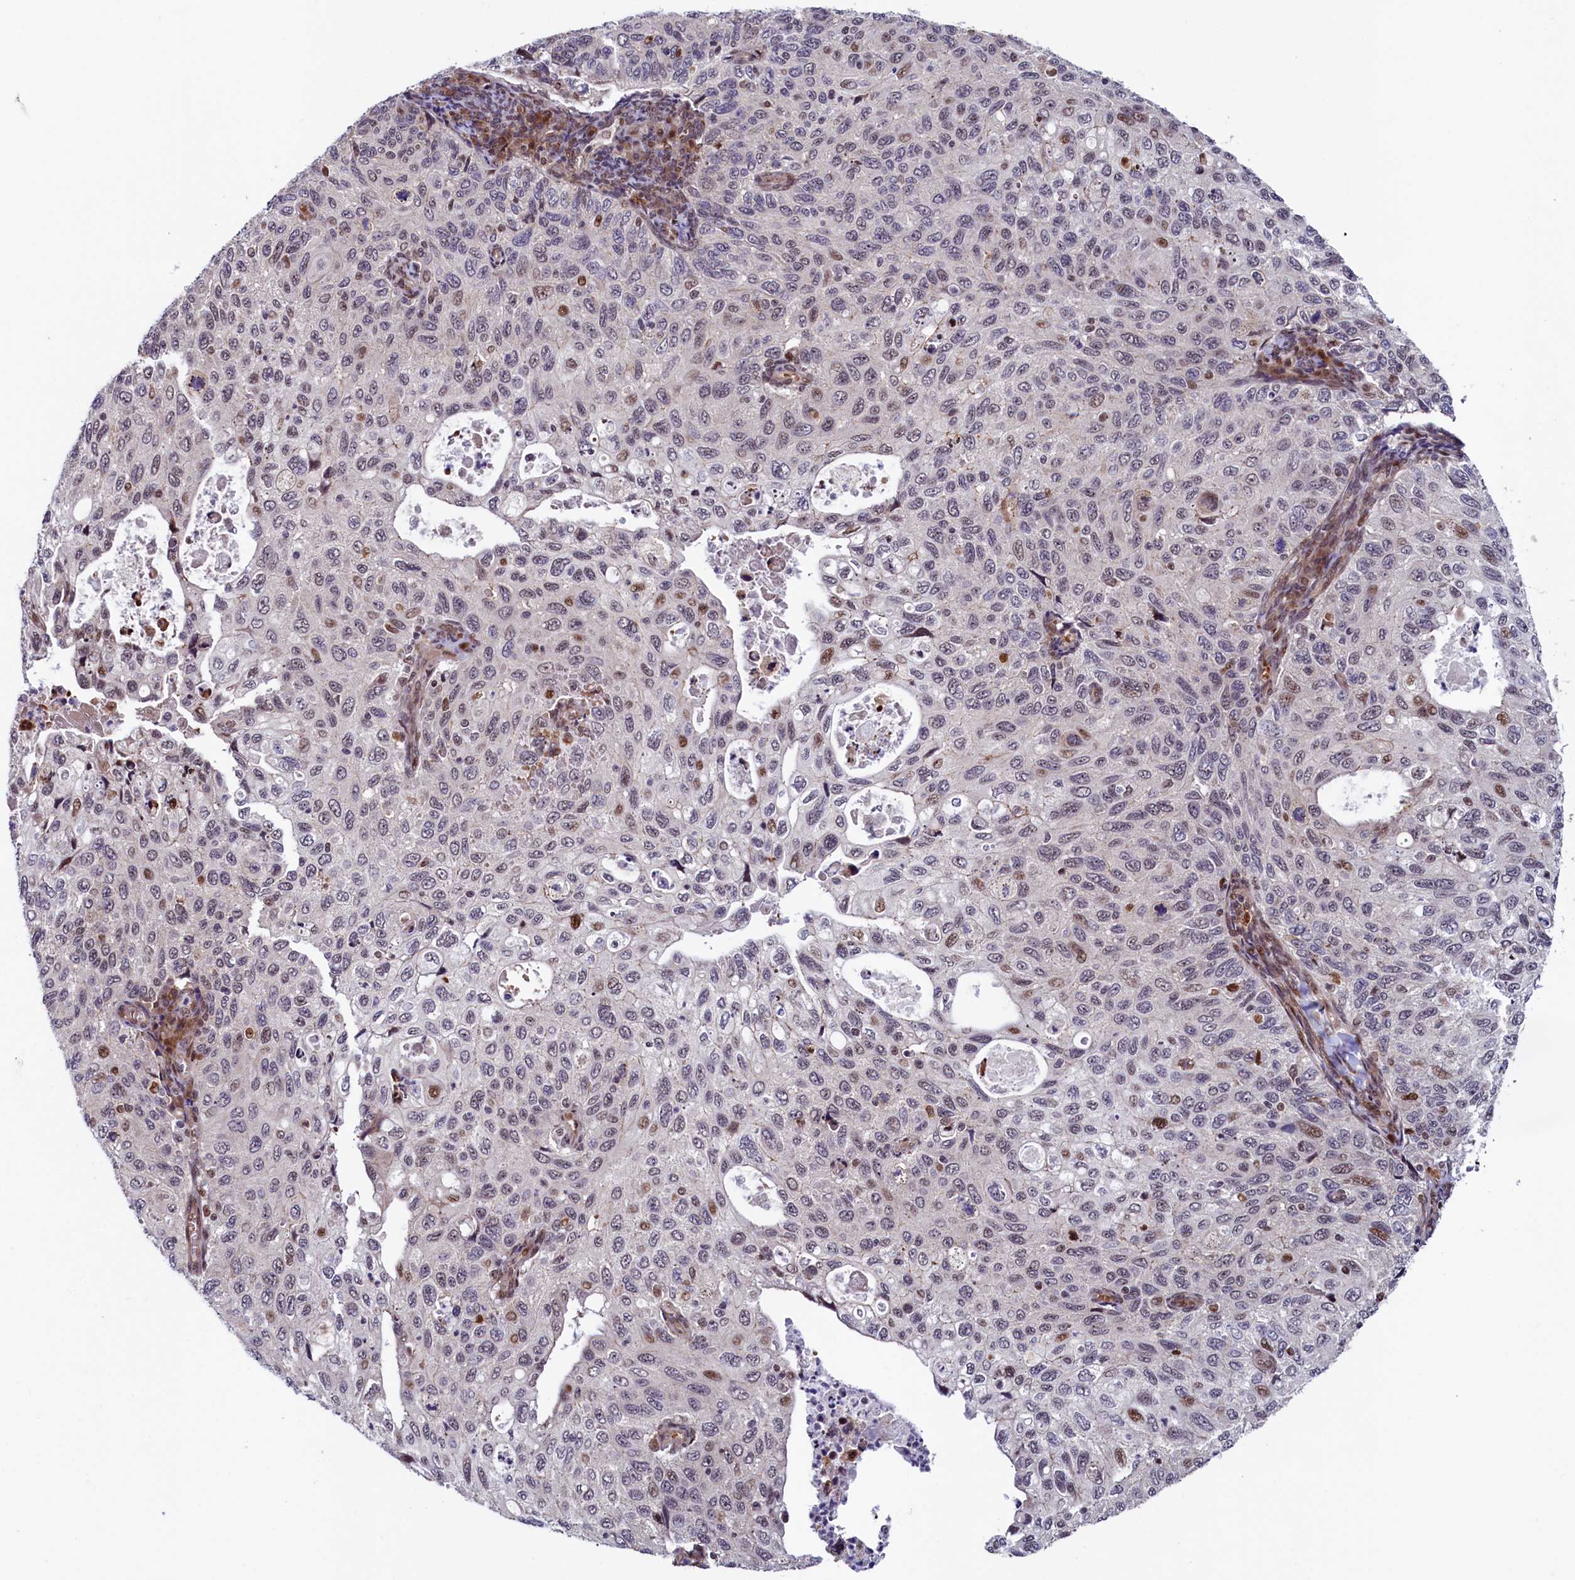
{"staining": {"intensity": "moderate", "quantity": "<25%", "location": "nuclear"}, "tissue": "cervical cancer", "cell_type": "Tumor cells", "image_type": "cancer", "snomed": [{"axis": "morphology", "description": "Squamous cell carcinoma, NOS"}, {"axis": "topography", "description": "Cervix"}], "caption": "IHC histopathology image of human cervical cancer stained for a protein (brown), which demonstrates low levels of moderate nuclear staining in about <25% of tumor cells.", "gene": "LEO1", "patient": {"sex": "female", "age": 70}}